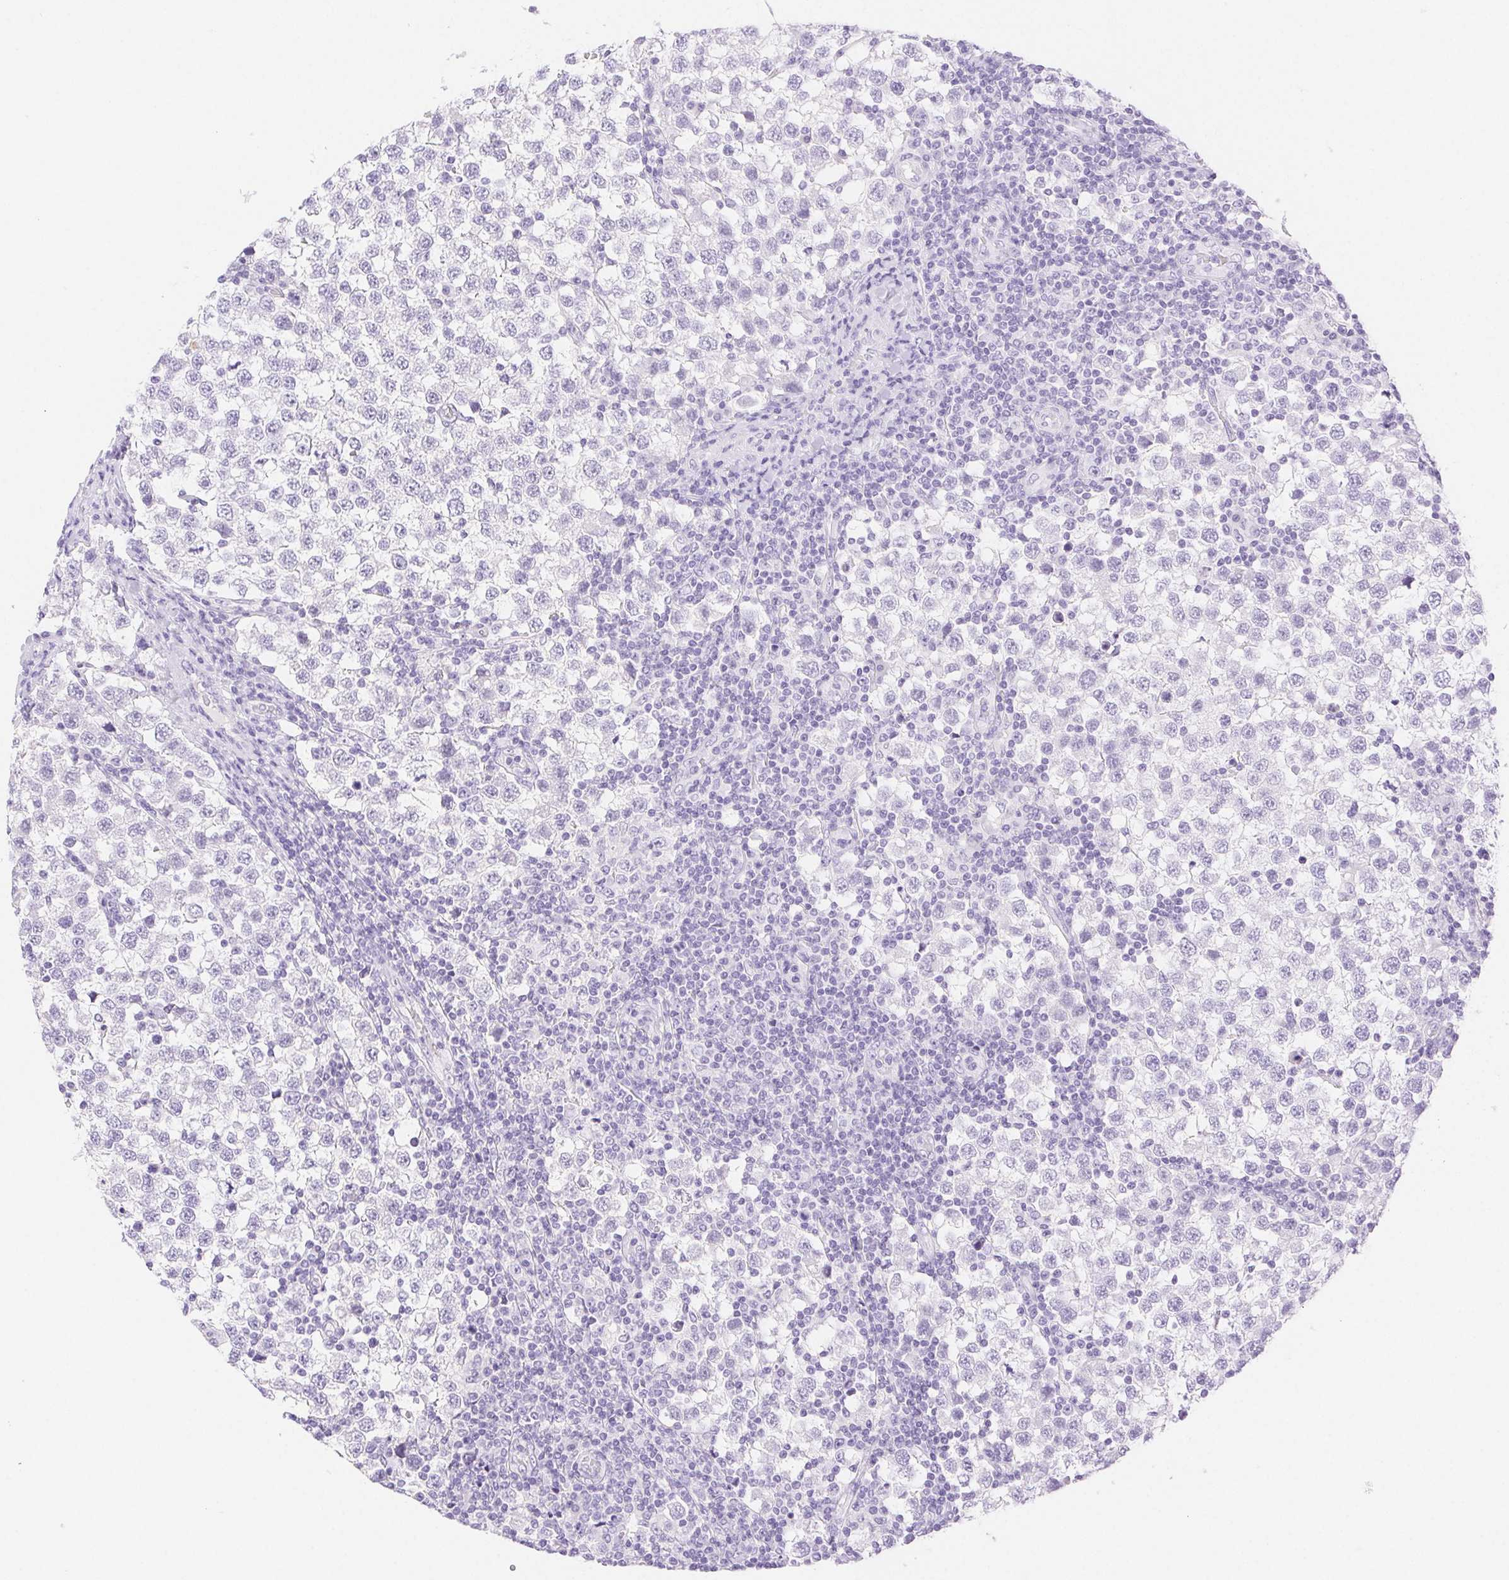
{"staining": {"intensity": "negative", "quantity": "none", "location": "none"}, "tissue": "testis cancer", "cell_type": "Tumor cells", "image_type": "cancer", "snomed": [{"axis": "morphology", "description": "Seminoma, NOS"}, {"axis": "topography", "description": "Testis"}], "caption": "Micrograph shows no protein positivity in tumor cells of seminoma (testis) tissue. (Stains: DAB IHC with hematoxylin counter stain, Microscopy: brightfield microscopy at high magnification).", "gene": "SPACA4", "patient": {"sex": "male", "age": 34}}